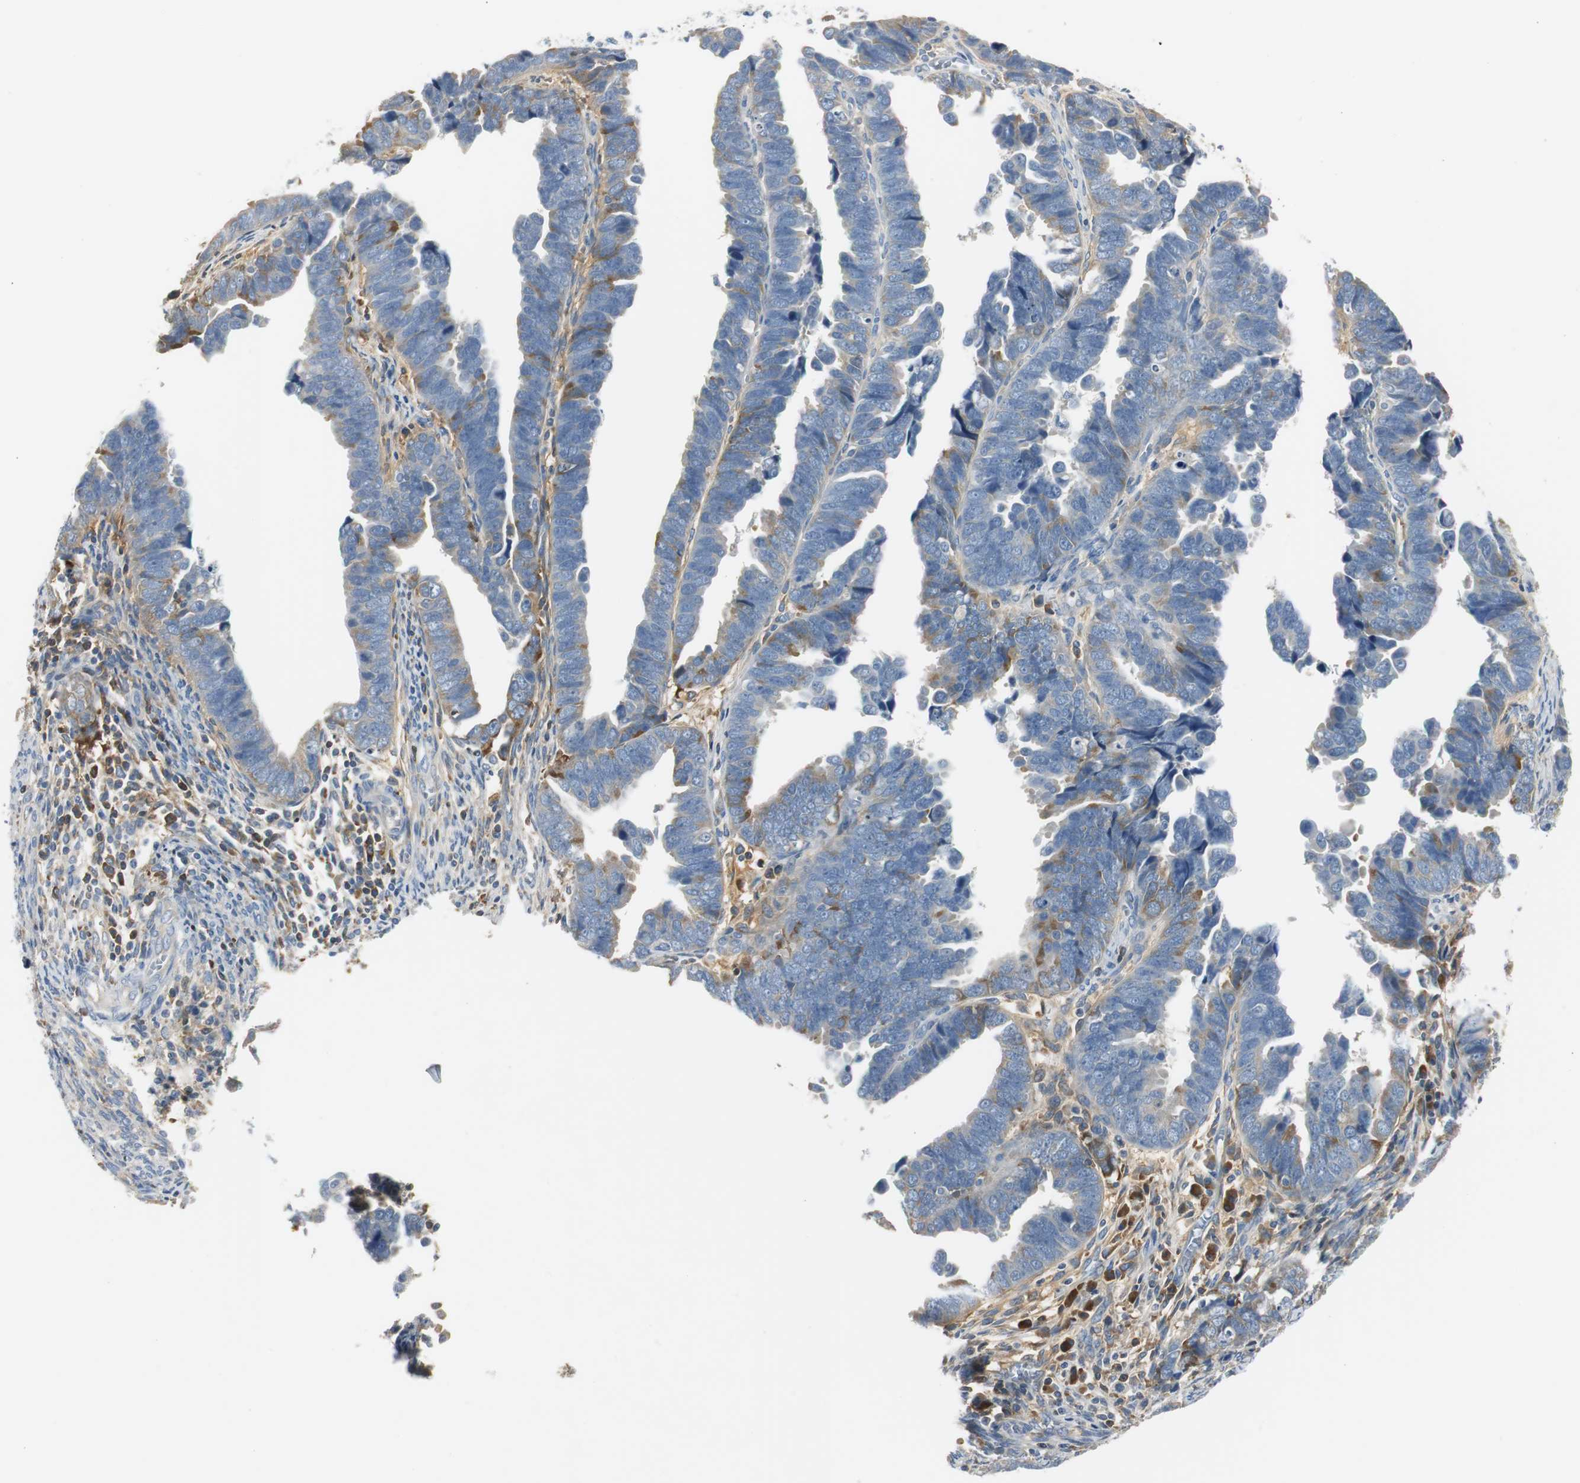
{"staining": {"intensity": "moderate", "quantity": "25%-75%", "location": "cytoplasmic/membranous"}, "tissue": "endometrial cancer", "cell_type": "Tumor cells", "image_type": "cancer", "snomed": [{"axis": "morphology", "description": "Adenocarcinoma, NOS"}, {"axis": "topography", "description": "Endometrium"}], "caption": "IHC (DAB) staining of endometrial cancer (adenocarcinoma) shows moderate cytoplasmic/membranous protein positivity in about 25%-75% of tumor cells. The staining was performed using DAB, with brown indicating positive protein expression. Nuclei are stained blue with hematoxylin.", "gene": "SERPINF1", "patient": {"sex": "female", "age": 75}}